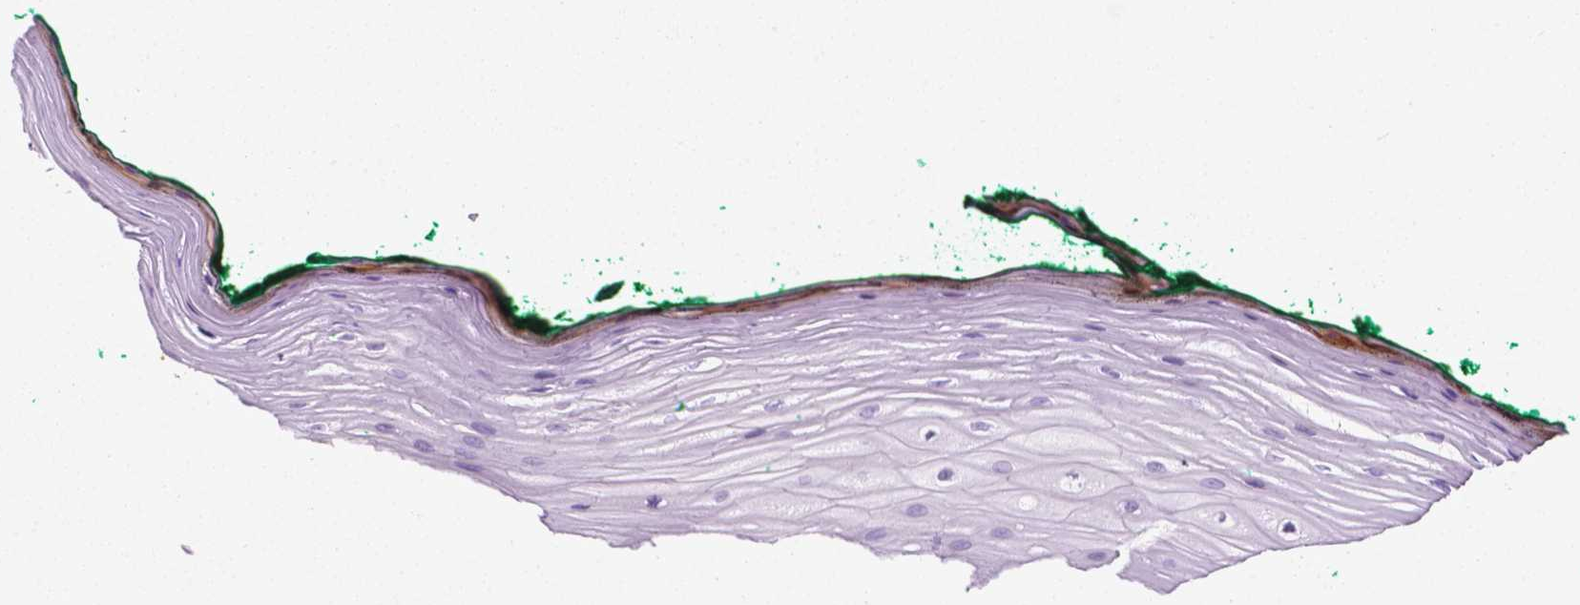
{"staining": {"intensity": "negative", "quantity": "none", "location": "none"}, "tissue": "oral mucosa", "cell_type": "Squamous epithelial cells", "image_type": "normal", "snomed": [{"axis": "morphology", "description": "Normal tissue, NOS"}, {"axis": "topography", "description": "Oral tissue"}], "caption": "Immunohistochemistry (IHC) of unremarkable human oral mucosa reveals no expression in squamous epithelial cells. (Brightfield microscopy of DAB immunohistochemistry (IHC) at high magnification).", "gene": "PHGR1", "patient": {"sex": "female", "age": 83}}